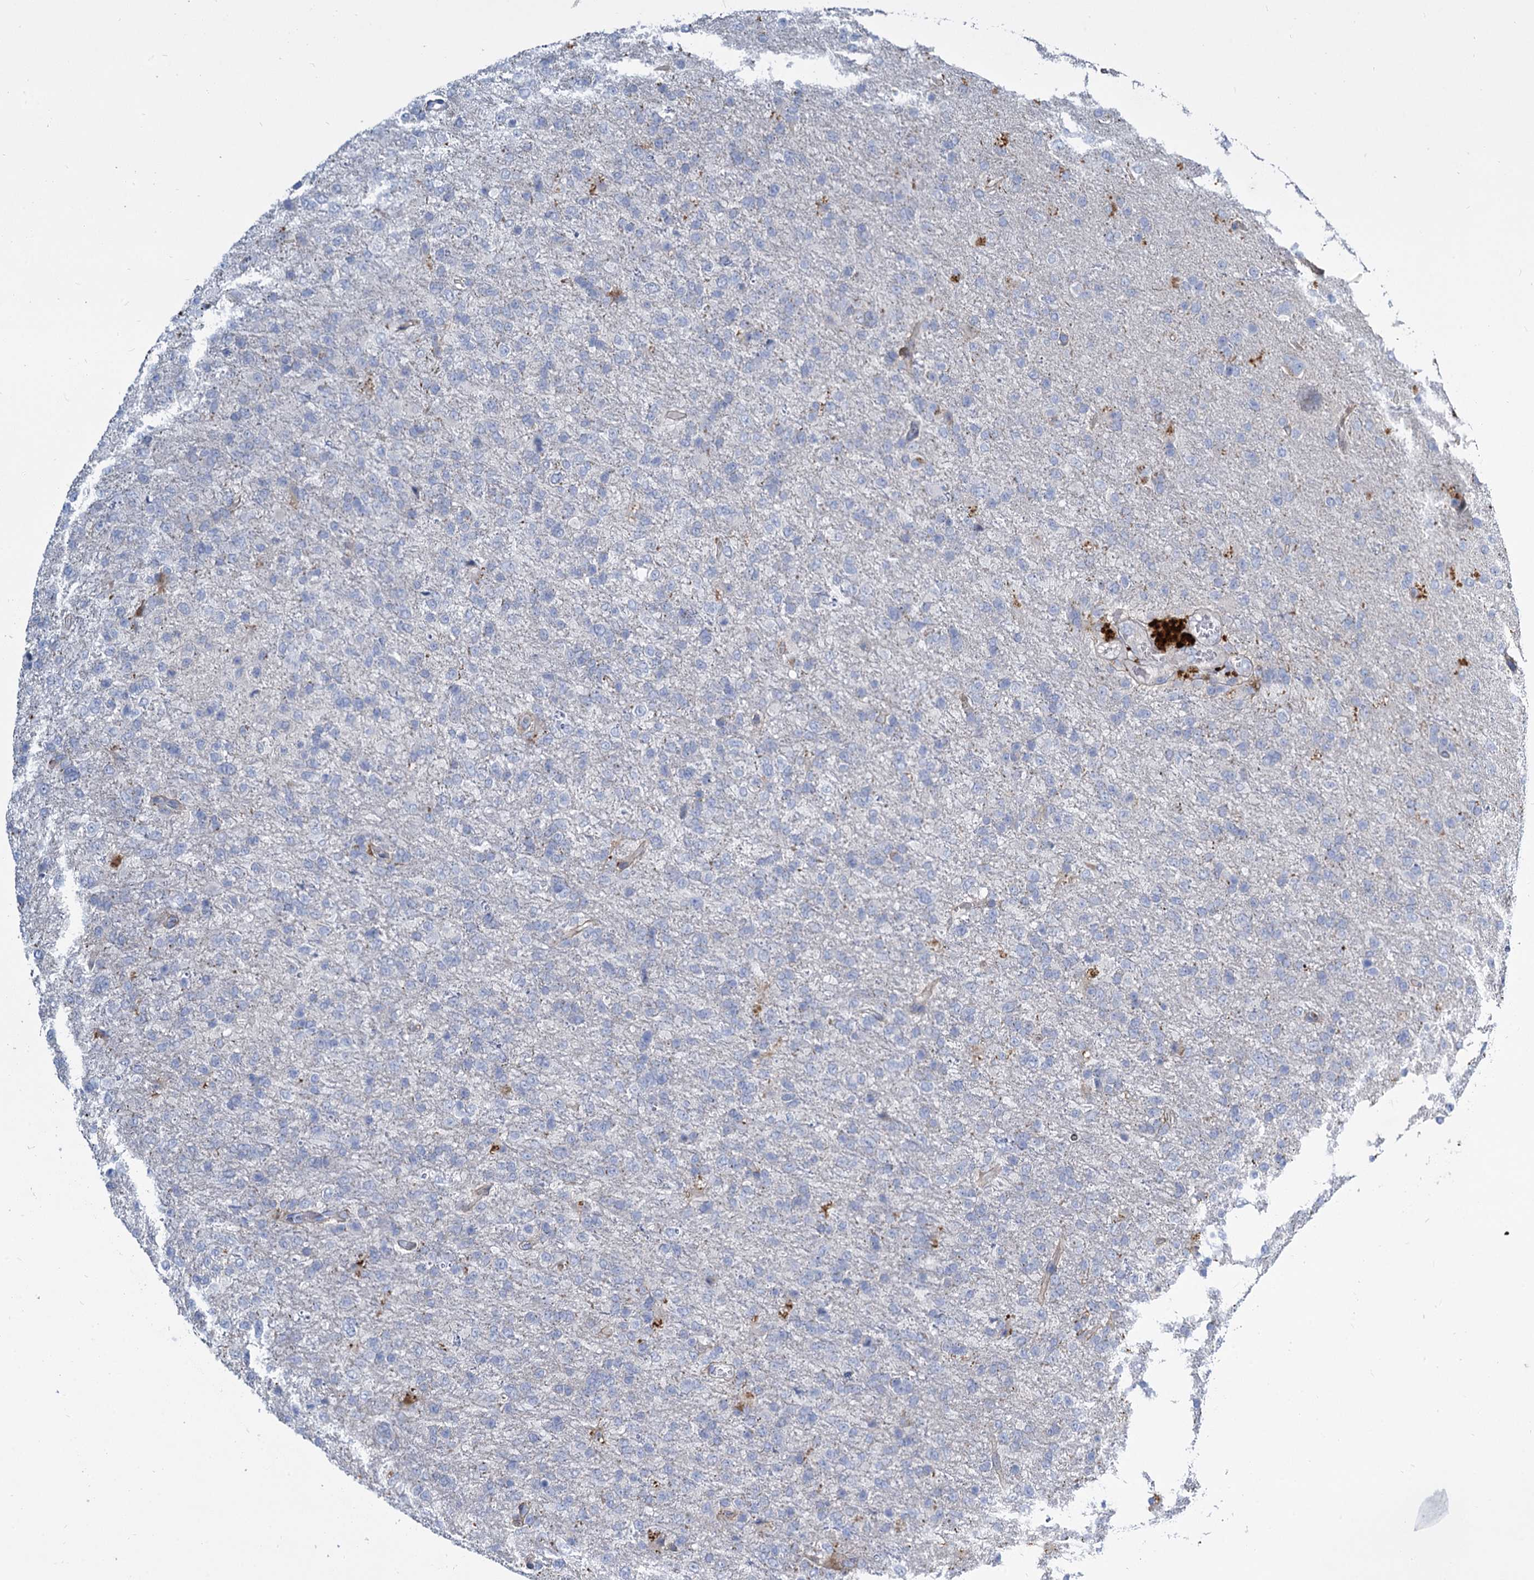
{"staining": {"intensity": "negative", "quantity": "none", "location": "none"}, "tissue": "glioma", "cell_type": "Tumor cells", "image_type": "cancer", "snomed": [{"axis": "morphology", "description": "Glioma, malignant, High grade"}, {"axis": "topography", "description": "Brain"}], "caption": "Tumor cells are negative for protein expression in human high-grade glioma (malignant).", "gene": "TRIM77", "patient": {"sex": "female", "age": 74}}